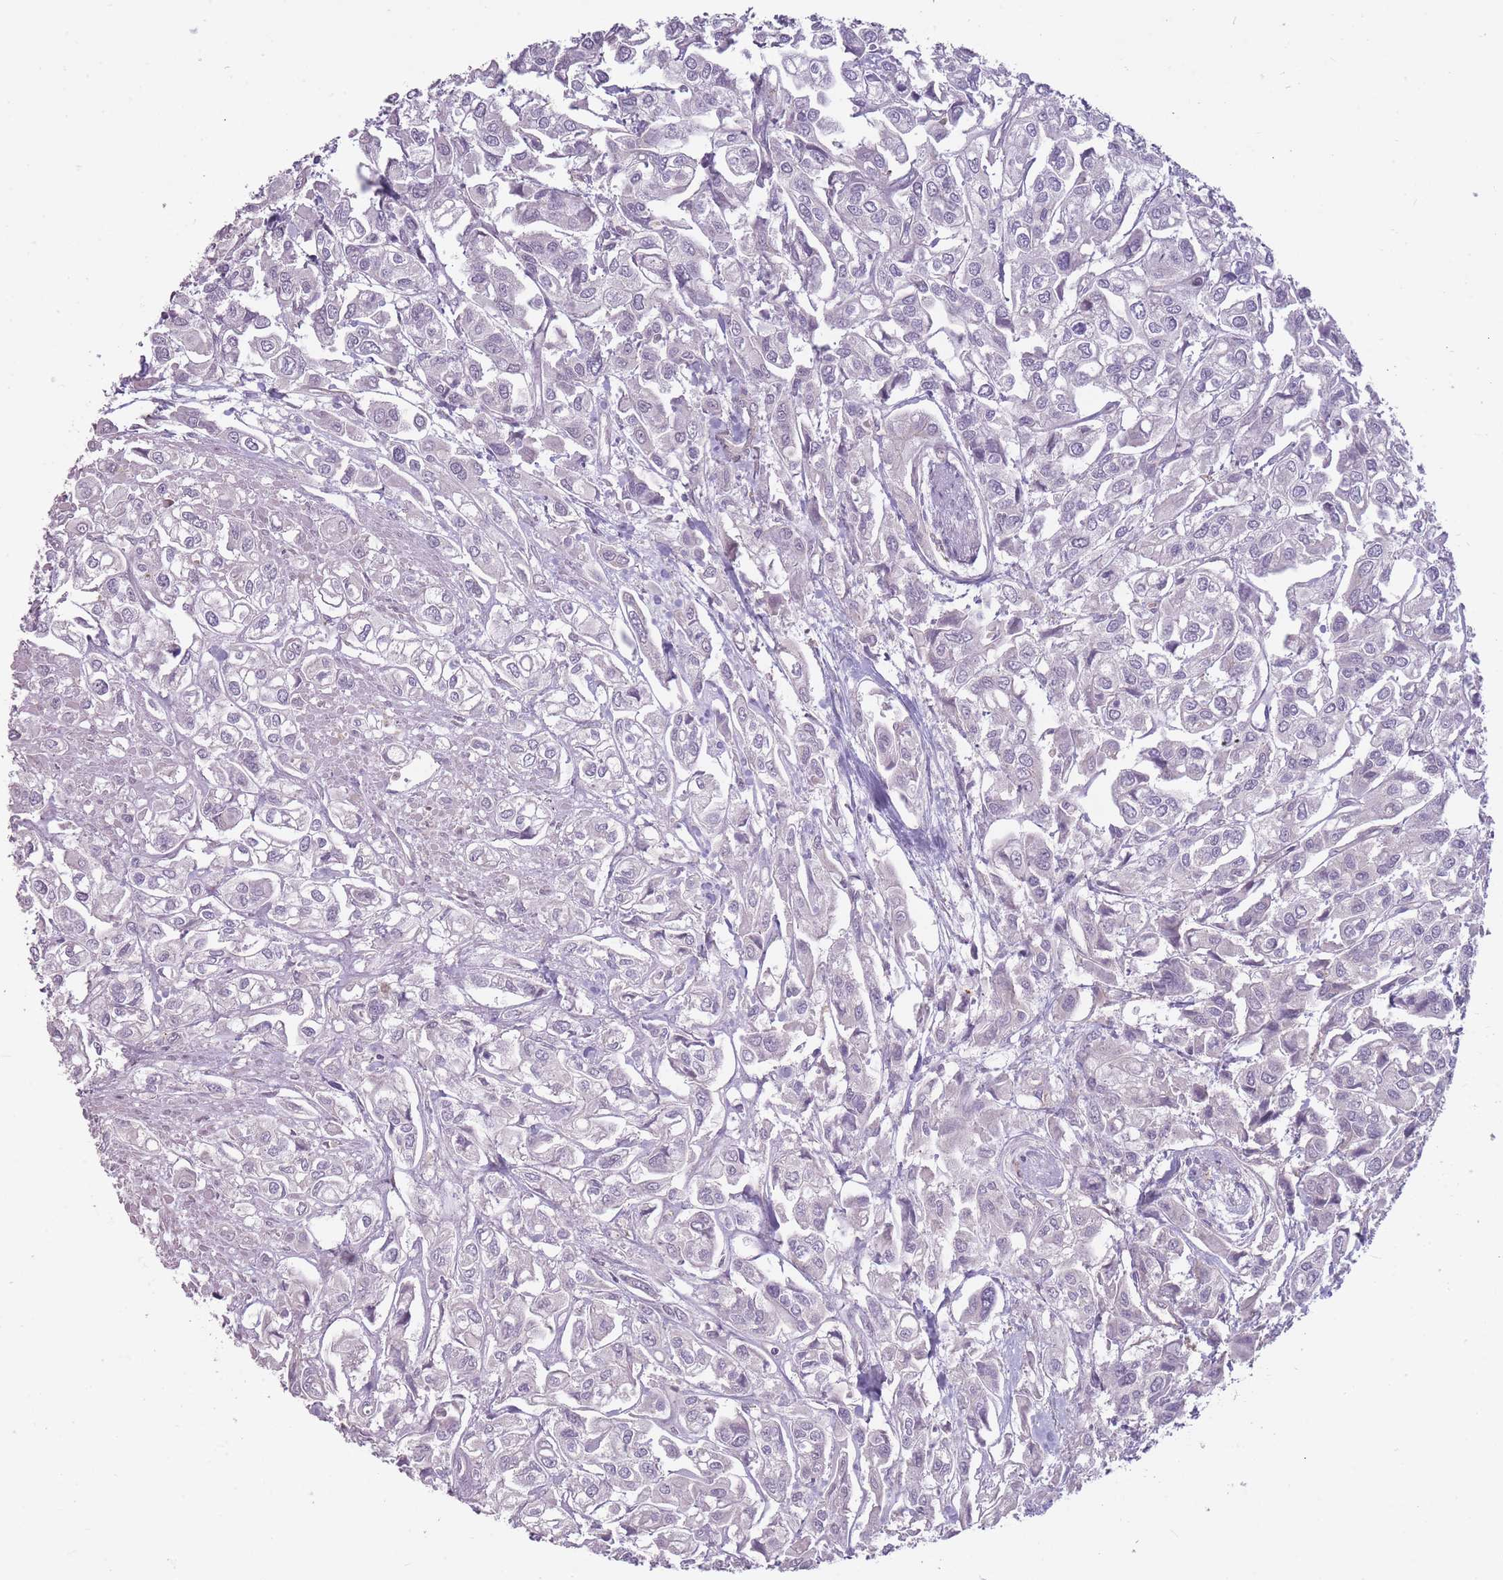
{"staining": {"intensity": "negative", "quantity": "none", "location": "none"}, "tissue": "urothelial cancer", "cell_type": "Tumor cells", "image_type": "cancer", "snomed": [{"axis": "morphology", "description": "Urothelial carcinoma, High grade"}, {"axis": "topography", "description": "Urinary bladder"}], "caption": "Protein analysis of high-grade urothelial carcinoma shows no significant positivity in tumor cells.", "gene": "TET3", "patient": {"sex": "male", "age": 67}}